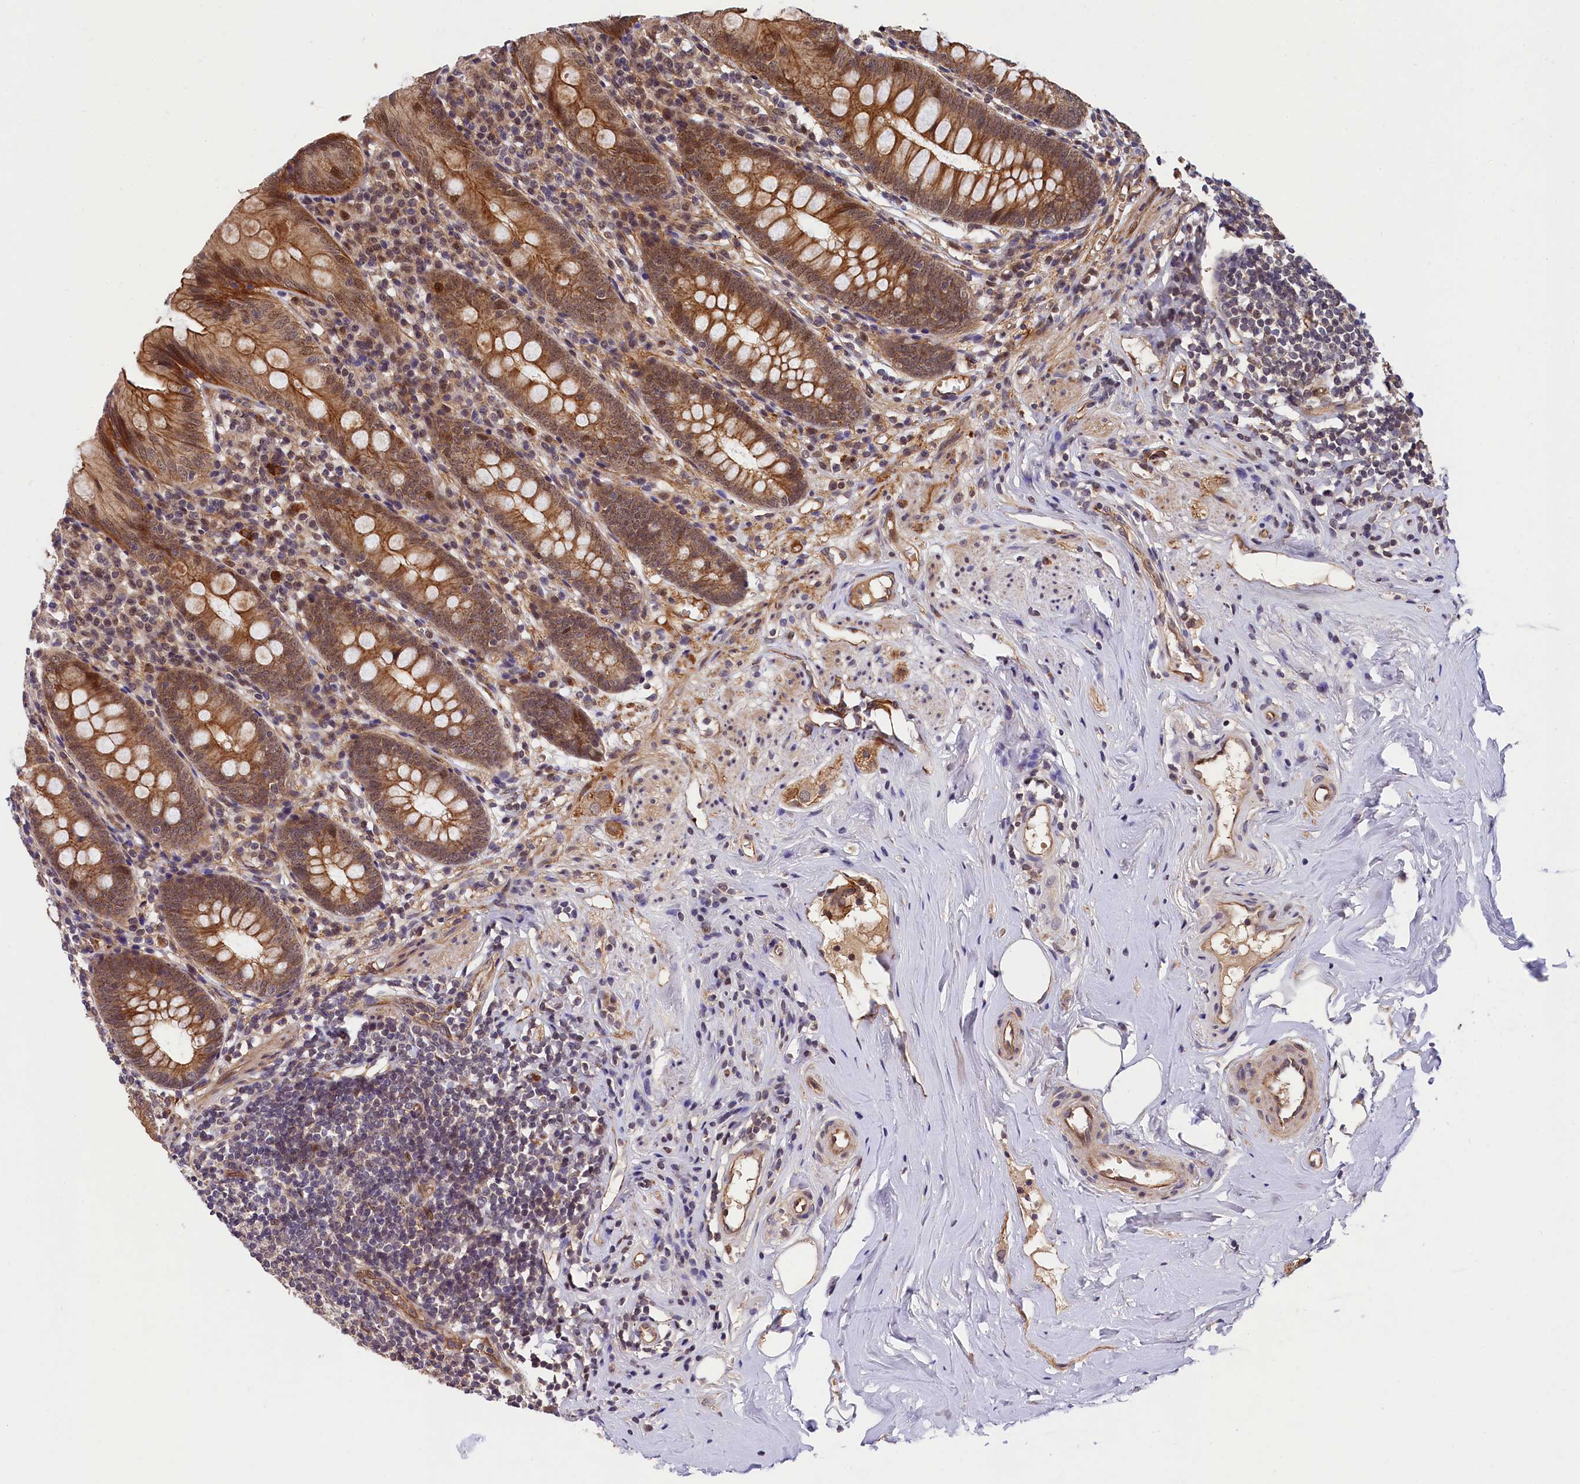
{"staining": {"intensity": "negative", "quantity": "none", "location": "none"}, "tissue": "appendix", "cell_type": "Glandular cells", "image_type": "normal", "snomed": [{"axis": "morphology", "description": "Normal tissue, NOS"}, {"axis": "topography", "description": "Appendix"}], "caption": "IHC of normal appendix reveals no expression in glandular cells.", "gene": "ARL14EP", "patient": {"sex": "female", "age": 51}}